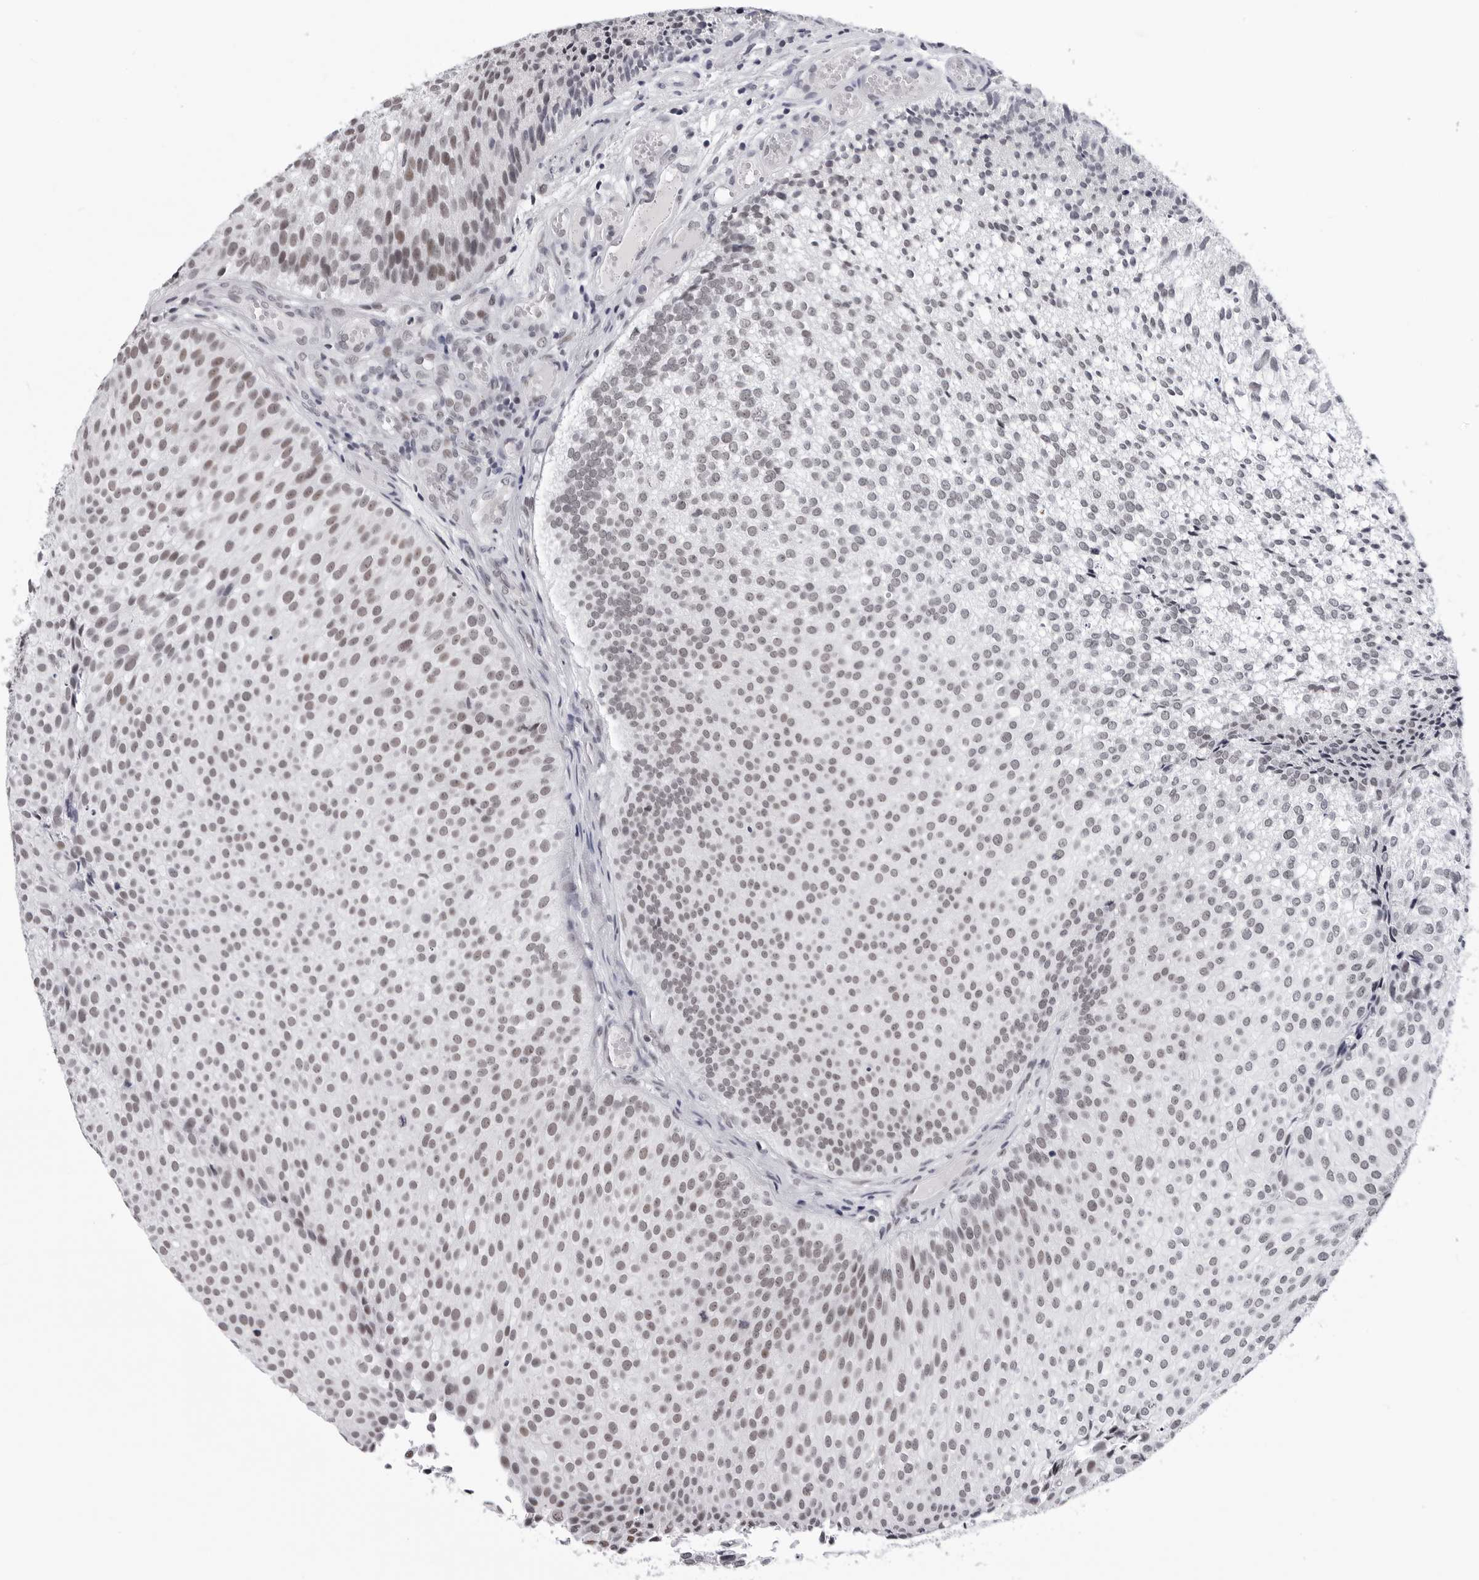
{"staining": {"intensity": "weak", "quantity": ">75%", "location": "nuclear"}, "tissue": "urothelial cancer", "cell_type": "Tumor cells", "image_type": "cancer", "snomed": [{"axis": "morphology", "description": "Urothelial carcinoma, Low grade"}, {"axis": "topography", "description": "Urinary bladder"}], "caption": "IHC micrograph of human low-grade urothelial carcinoma stained for a protein (brown), which shows low levels of weak nuclear staining in approximately >75% of tumor cells.", "gene": "SF3B4", "patient": {"sex": "male", "age": 86}}